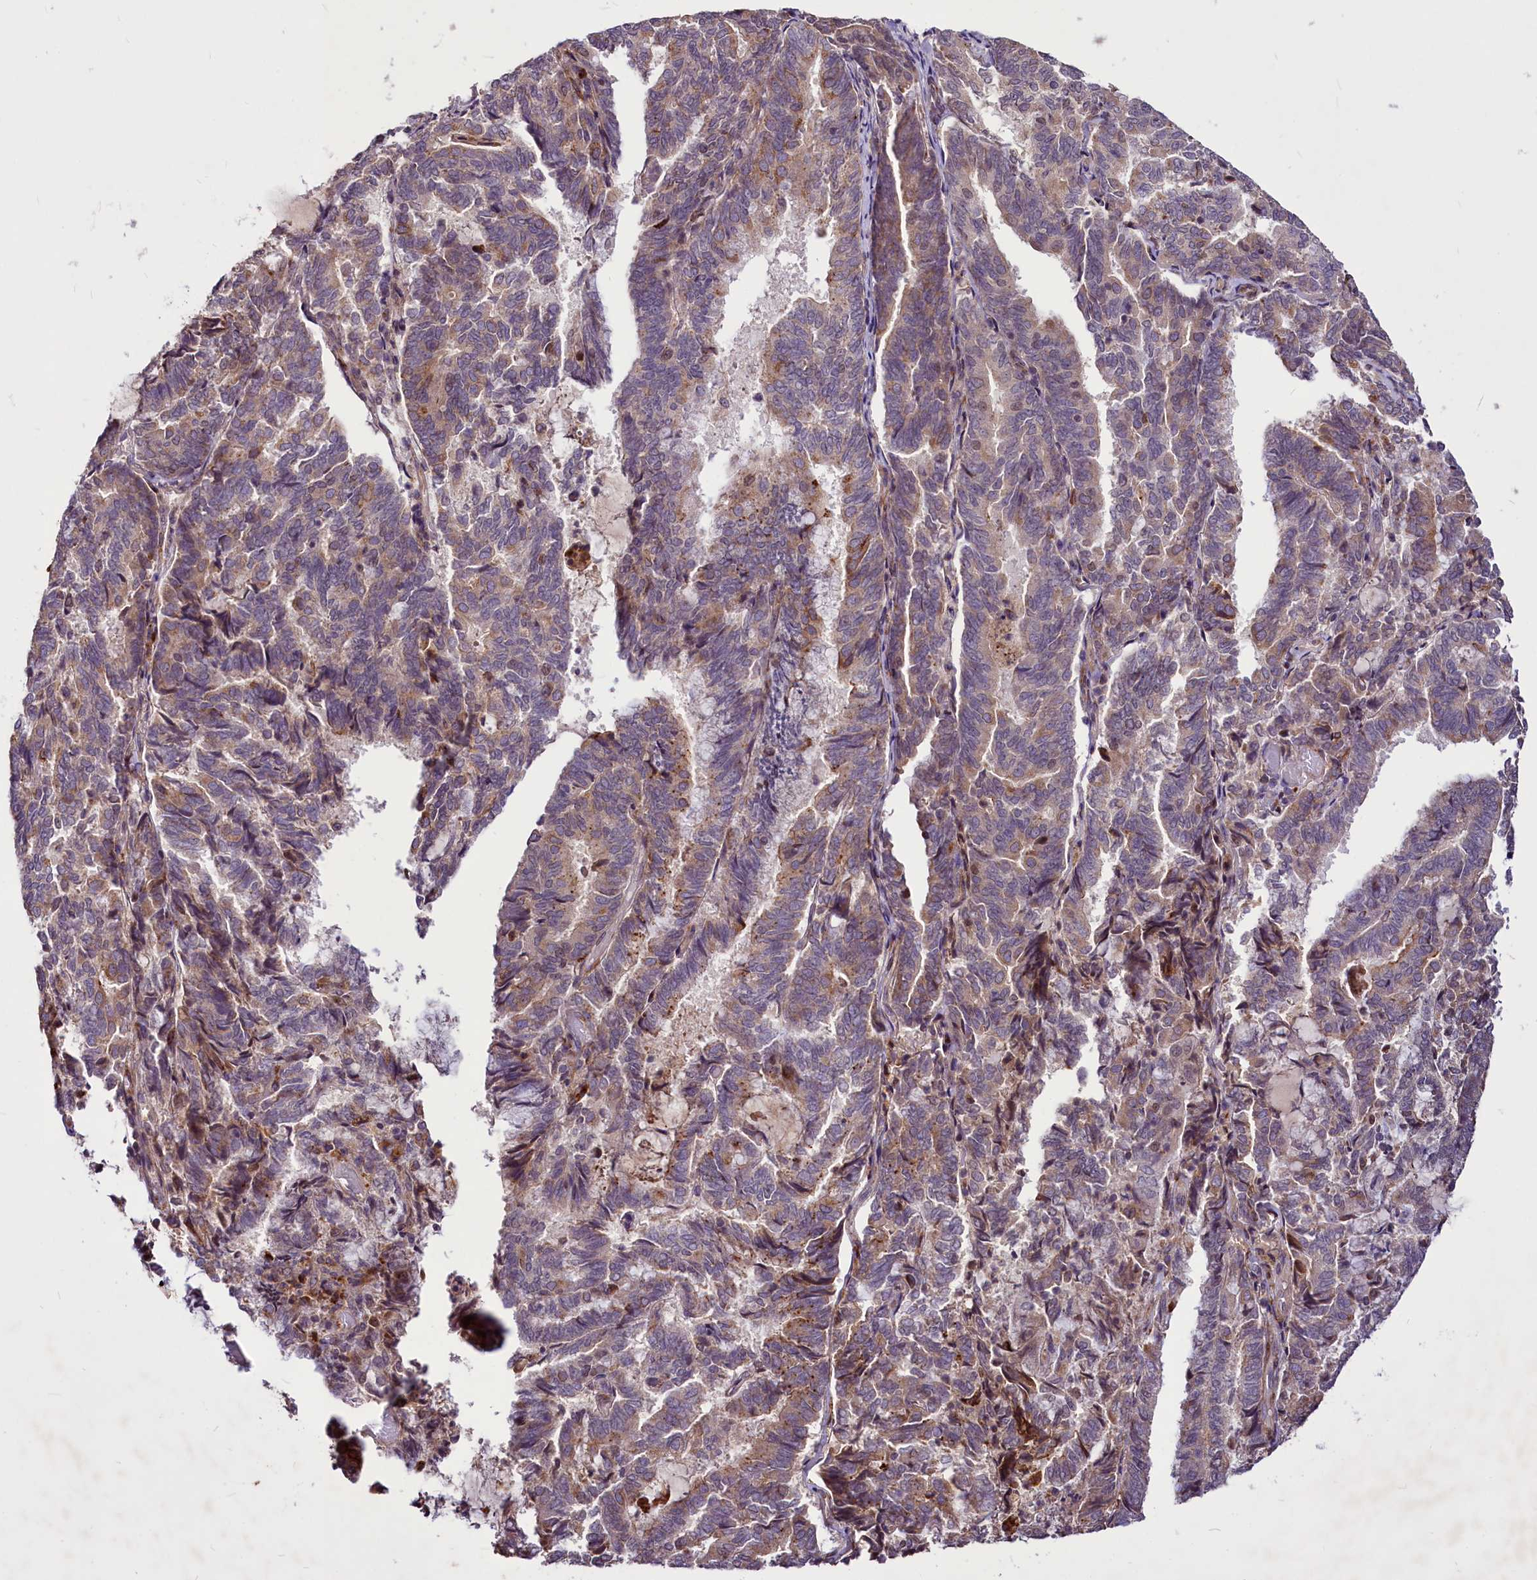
{"staining": {"intensity": "weak", "quantity": "25%-75%", "location": "cytoplasmic/membranous"}, "tissue": "endometrial cancer", "cell_type": "Tumor cells", "image_type": "cancer", "snomed": [{"axis": "morphology", "description": "Adenocarcinoma, NOS"}, {"axis": "topography", "description": "Endometrium"}], "caption": "A high-resolution histopathology image shows immunohistochemistry staining of adenocarcinoma (endometrial), which reveals weak cytoplasmic/membranous expression in about 25%-75% of tumor cells. (Stains: DAB in brown, nuclei in blue, Microscopy: brightfield microscopy at high magnification).", "gene": "C11orf86", "patient": {"sex": "female", "age": 80}}